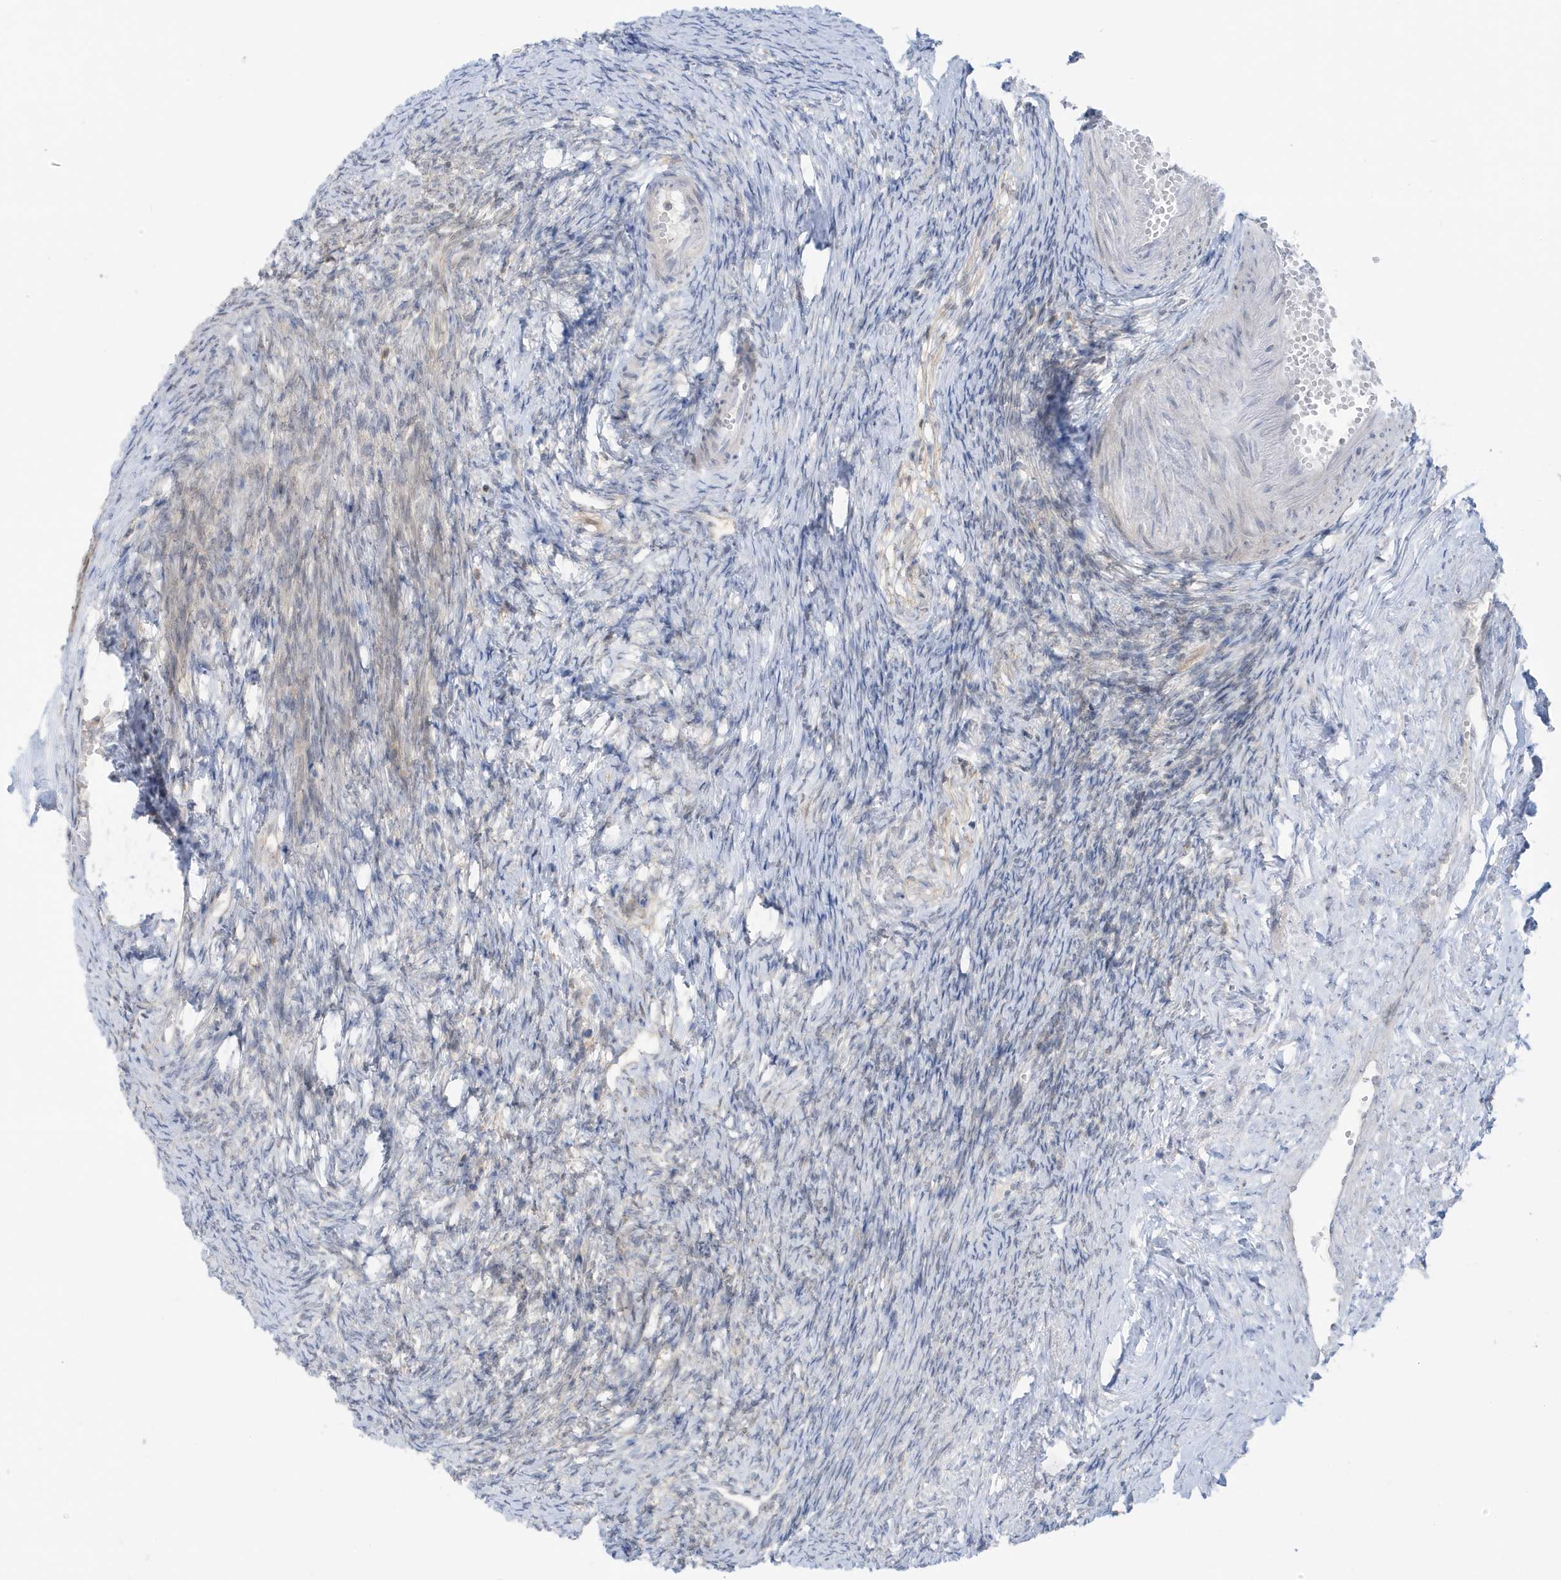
{"staining": {"intensity": "moderate", "quantity": ">75%", "location": "cytoplasmic/membranous"}, "tissue": "ovary", "cell_type": "Follicle cells", "image_type": "normal", "snomed": [{"axis": "morphology", "description": "Normal tissue, NOS"}, {"axis": "morphology", "description": "Cyst, NOS"}, {"axis": "topography", "description": "Ovary"}], "caption": "Immunohistochemistry staining of normal ovary, which displays medium levels of moderate cytoplasmic/membranous positivity in approximately >75% of follicle cells indicating moderate cytoplasmic/membranous protein expression. The staining was performed using DAB (3,3'-diaminobenzidine) (brown) for protein detection and nuclei were counterstained in hematoxylin (blue).", "gene": "OGA", "patient": {"sex": "female", "age": 33}}